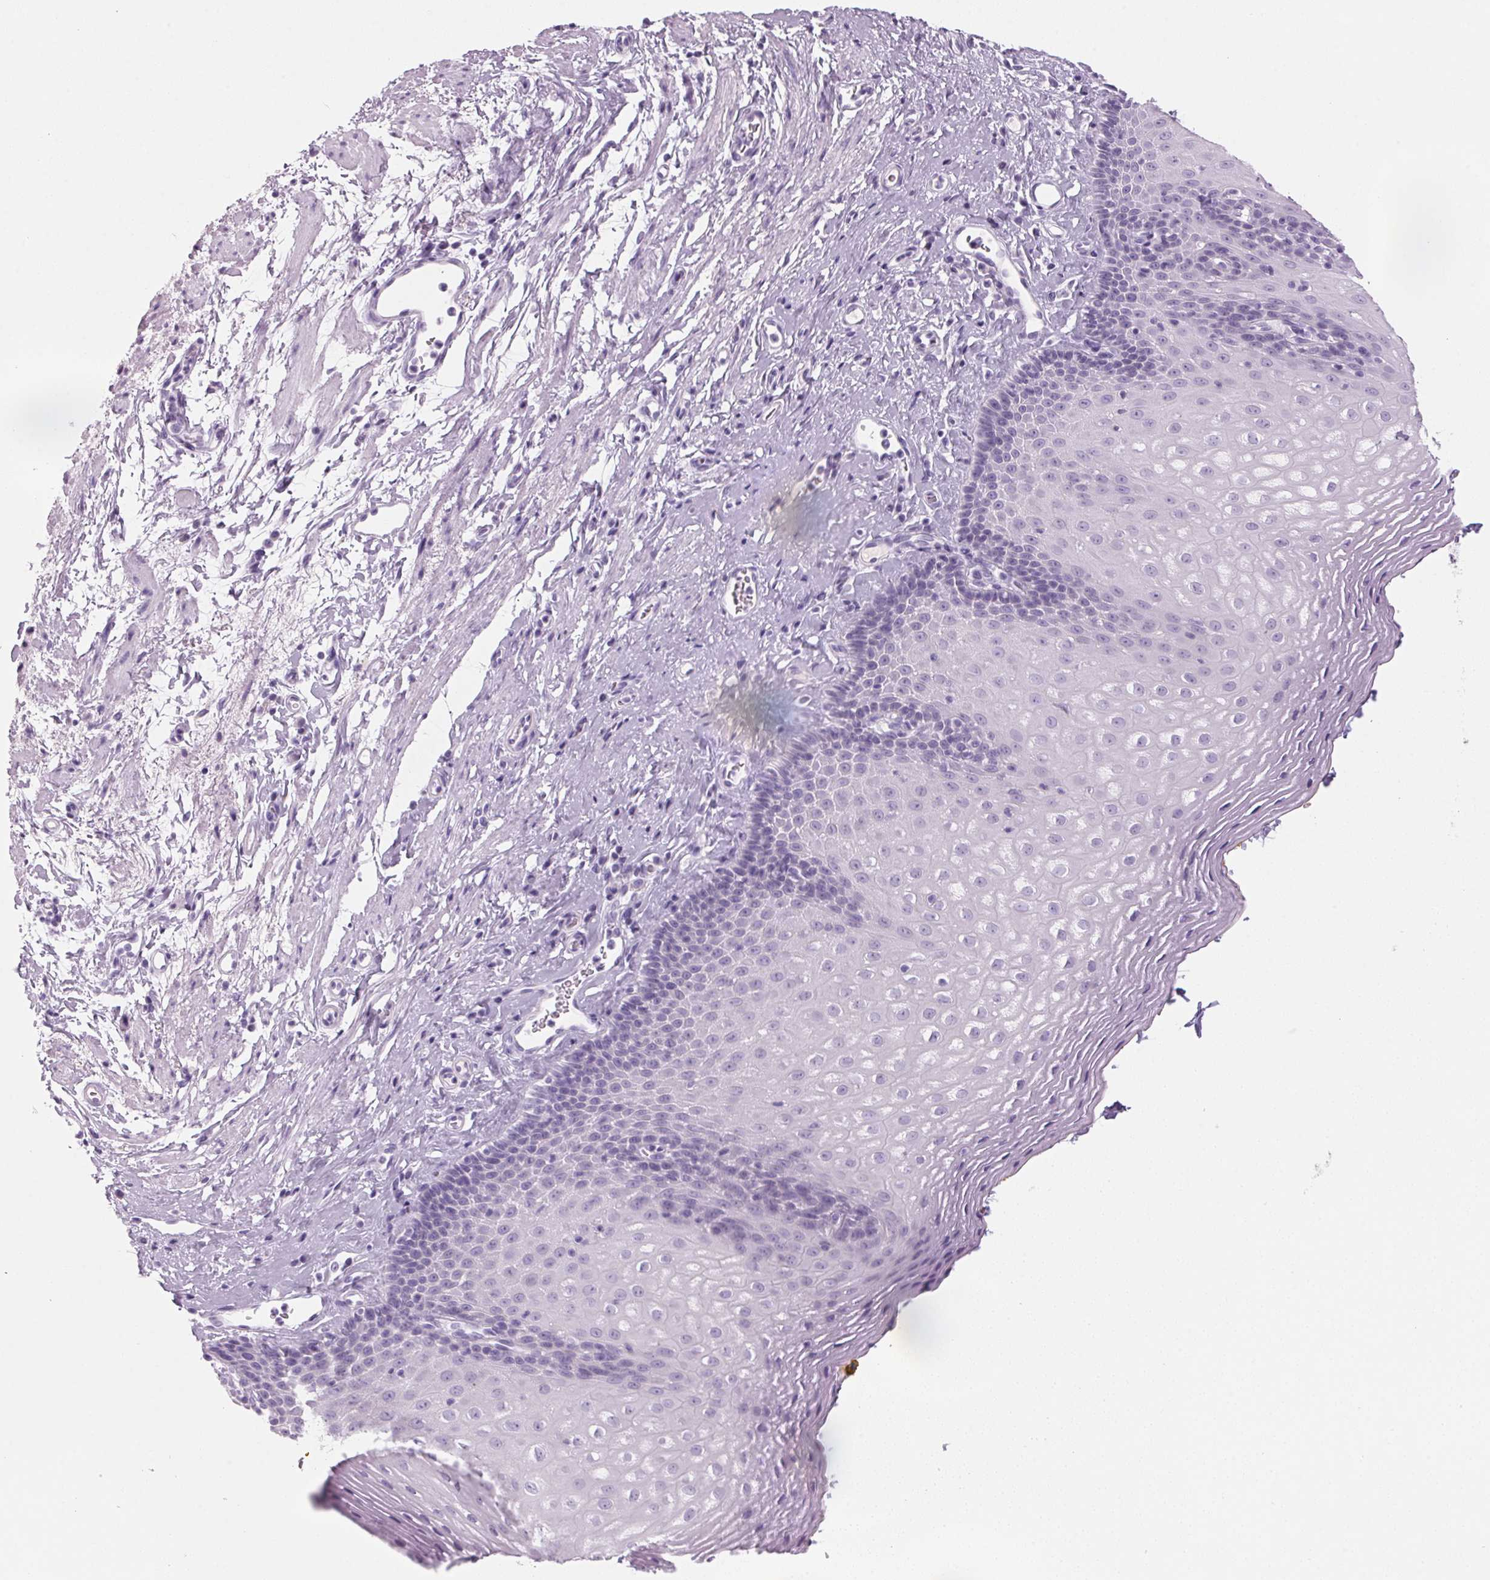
{"staining": {"intensity": "negative", "quantity": "none", "location": "none"}, "tissue": "esophagus", "cell_type": "Squamous epithelial cells", "image_type": "normal", "snomed": [{"axis": "morphology", "description": "Normal tissue, NOS"}, {"axis": "topography", "description": "Esophagus"}], "caption": "Immunohistochemistry (IHC) image of benign esophagus: esophagus stained with DAB (3,3'-diaminobenzidine) exhibits no significant protein expression in squamous epithelial cells.", "gene": "ADAM20", "patient": {"sex": "female", "age": 68}}